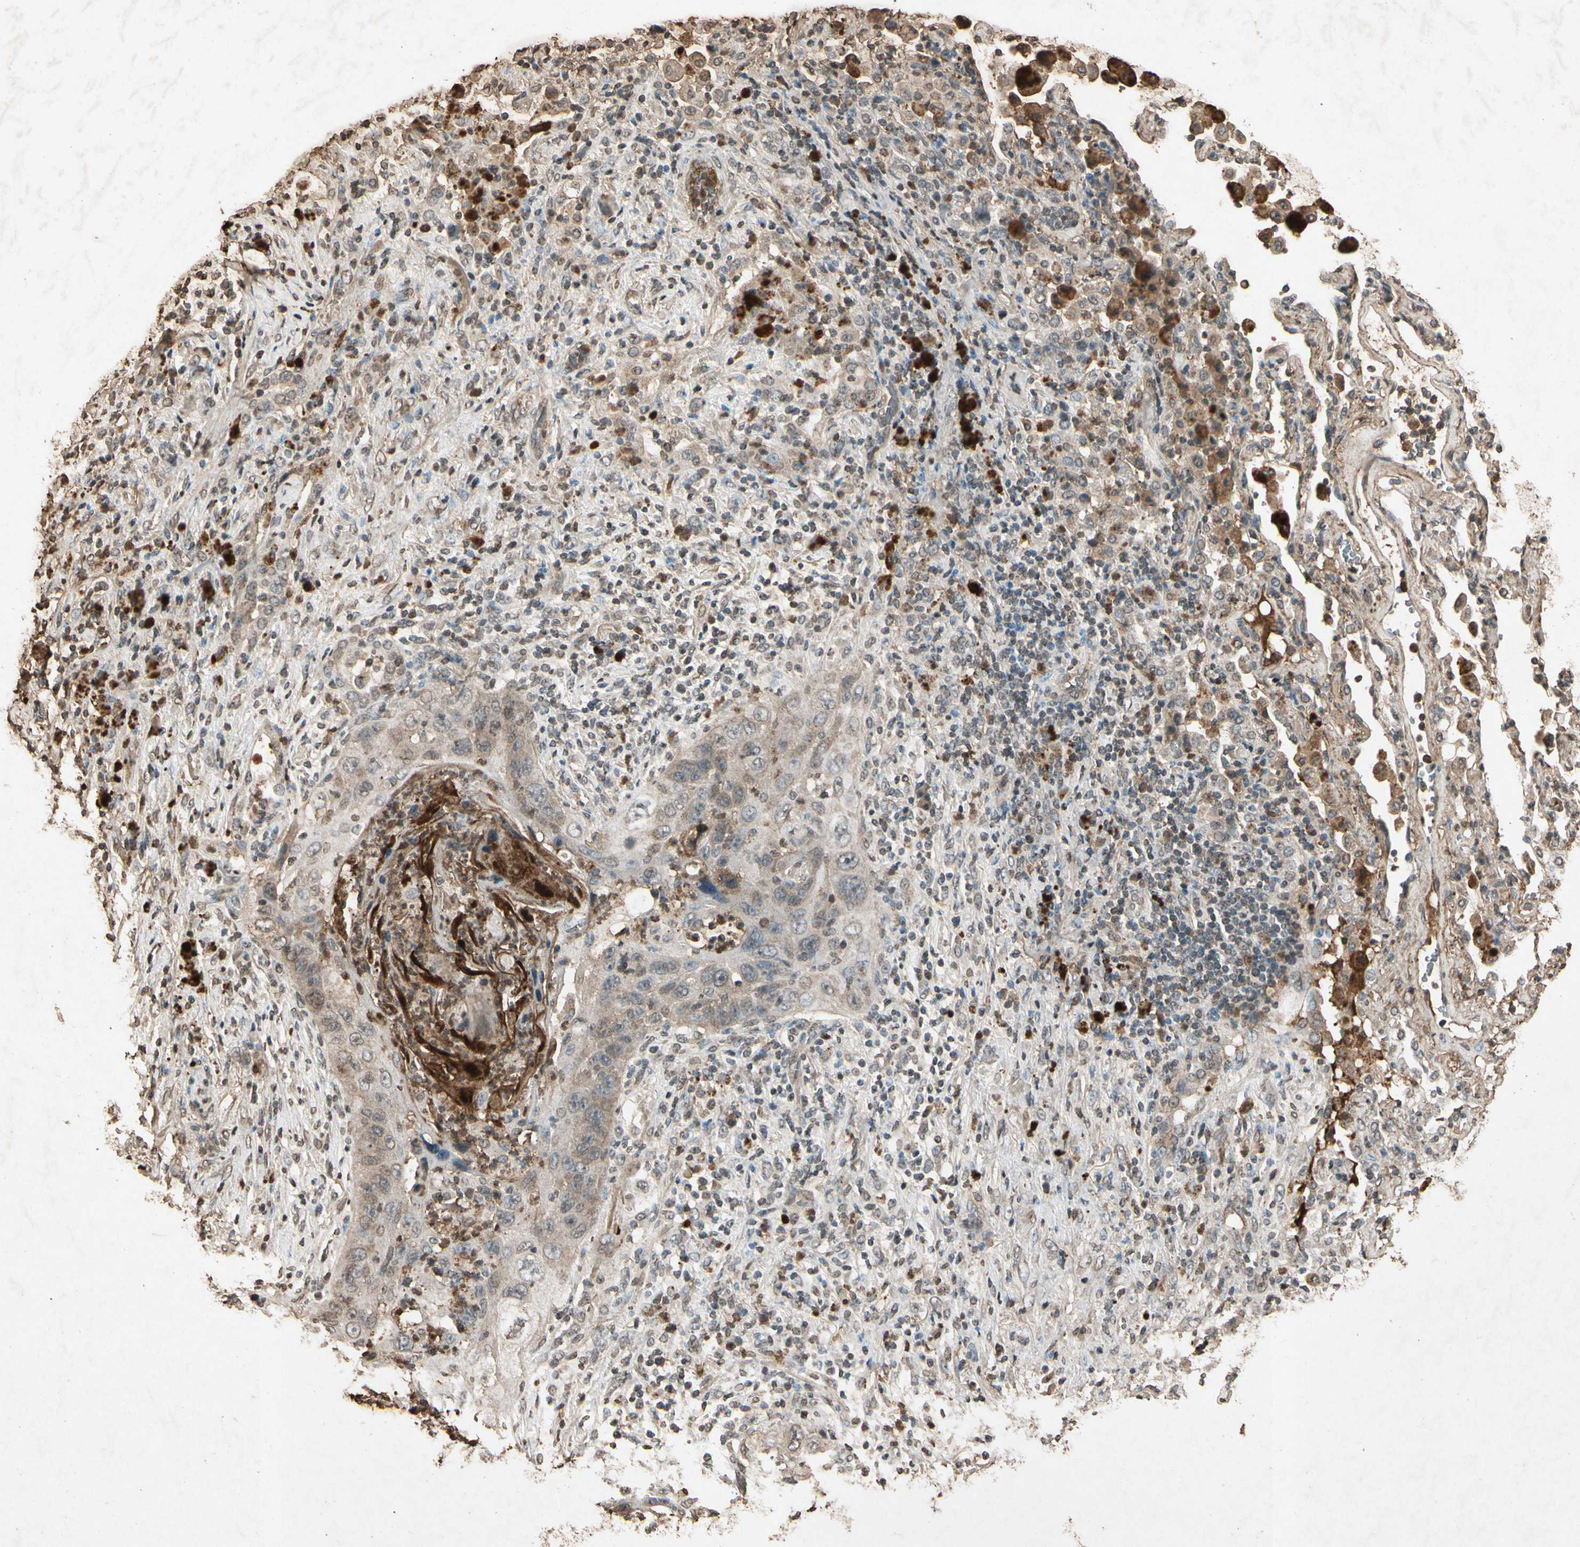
{"staining": {"intensity": "moderate", "quantity": "25%-75%", "location": "cytoplasmic/membranous"}, "tissue": "lung cancer", "cell_type": "Tumor cells", "image_type": "cancer", "snomed": [{"axis": "morphology", "description": "Squamous cell carcinoma, NOS"}, {"axis": "topography", "description": "Lung"}], "caption": "There is medium levels of moderate cytoplasmic/membranous expression in tumor cells of lung squamous cell carcinoma, as demonstrated by immunohistochemical staining (brown color).", "gene": "GC", "patient": {"sex": "female", "age": 67}}